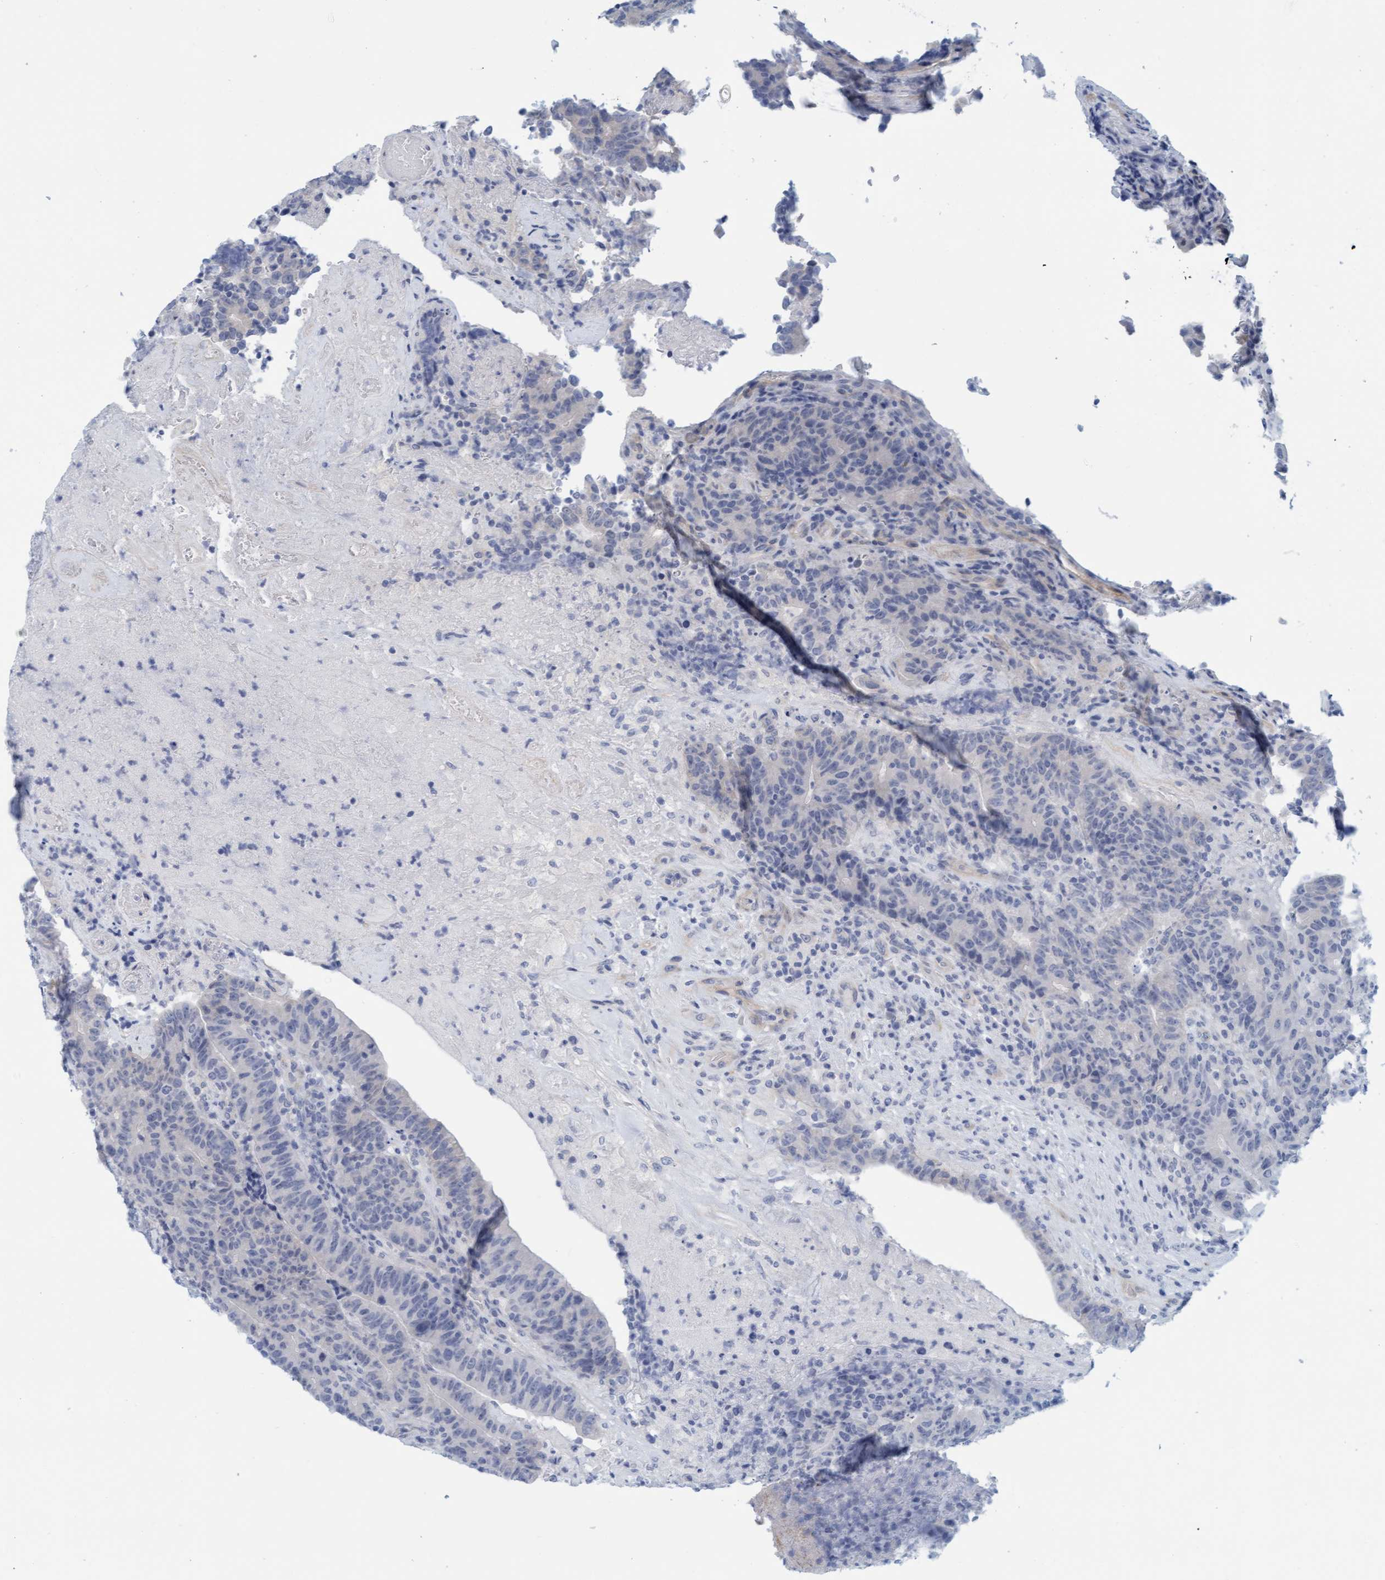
{"staining": {"intensity": "negative", "quantity": "none", "location": "none"}, "tissue": "colorectal cancer", "cell_type": "Tumor cells", "image_type": "cancer", "snomed": [{"axis": "morphology", "description": "Normal tissue, NOS"}, {"axis": "morphology", "description": "Adenocarcinoma, NOS"}, {"axis": "topography", "description": "Colon"}], "caption": "Immunohistochemistry (IHC) micrograph of adenocarcinoma (colorectal) stained for a protein (brown), which reveals no positivity in tumor cells.", "gene": "TSTD2", "patient": {"sex": "female", "age": 75}}